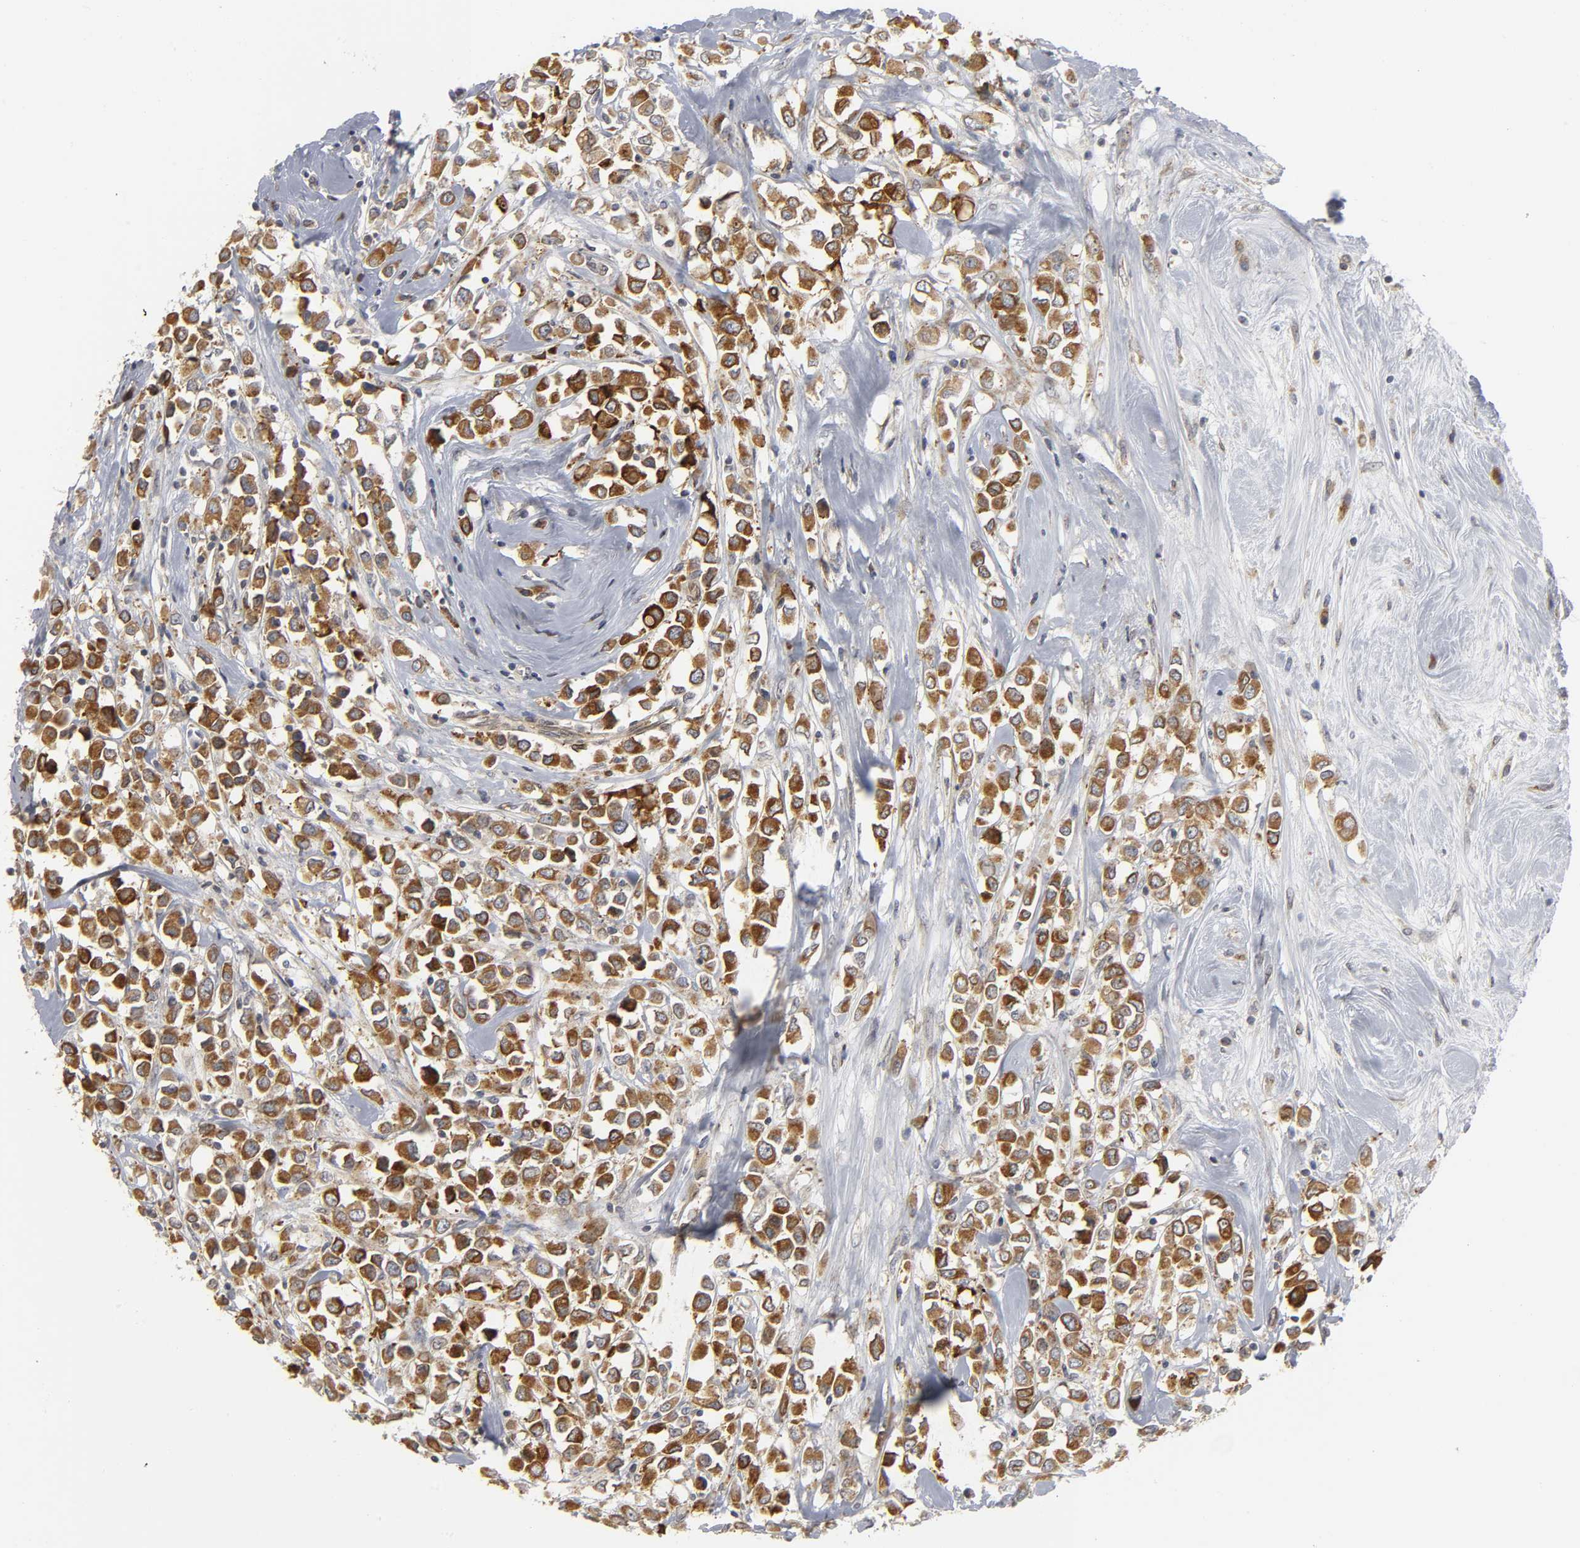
{"staining": {"intensity": "strong", "quantity": ">75%", "location": "cytoplasmic/membranous"}, "tissue": "breast cancer", "cell_type": "Tumor cells", "image_type": "cancer", "snomed": [{"axis": "morphology", "description": "Duct carcinoma"}, {"axis": "topography", "description": "Breast"}], "caption": "Protein staining of breast cancer tissue shows strong cytoplasmic/membranous expression in about >75% of tumor cells. Immunohistochemistry stains the protein of interest in brown and the nuclei are stained blue.", "gene": "ASB6", "patient": {"sex": "female", "age": 61}}